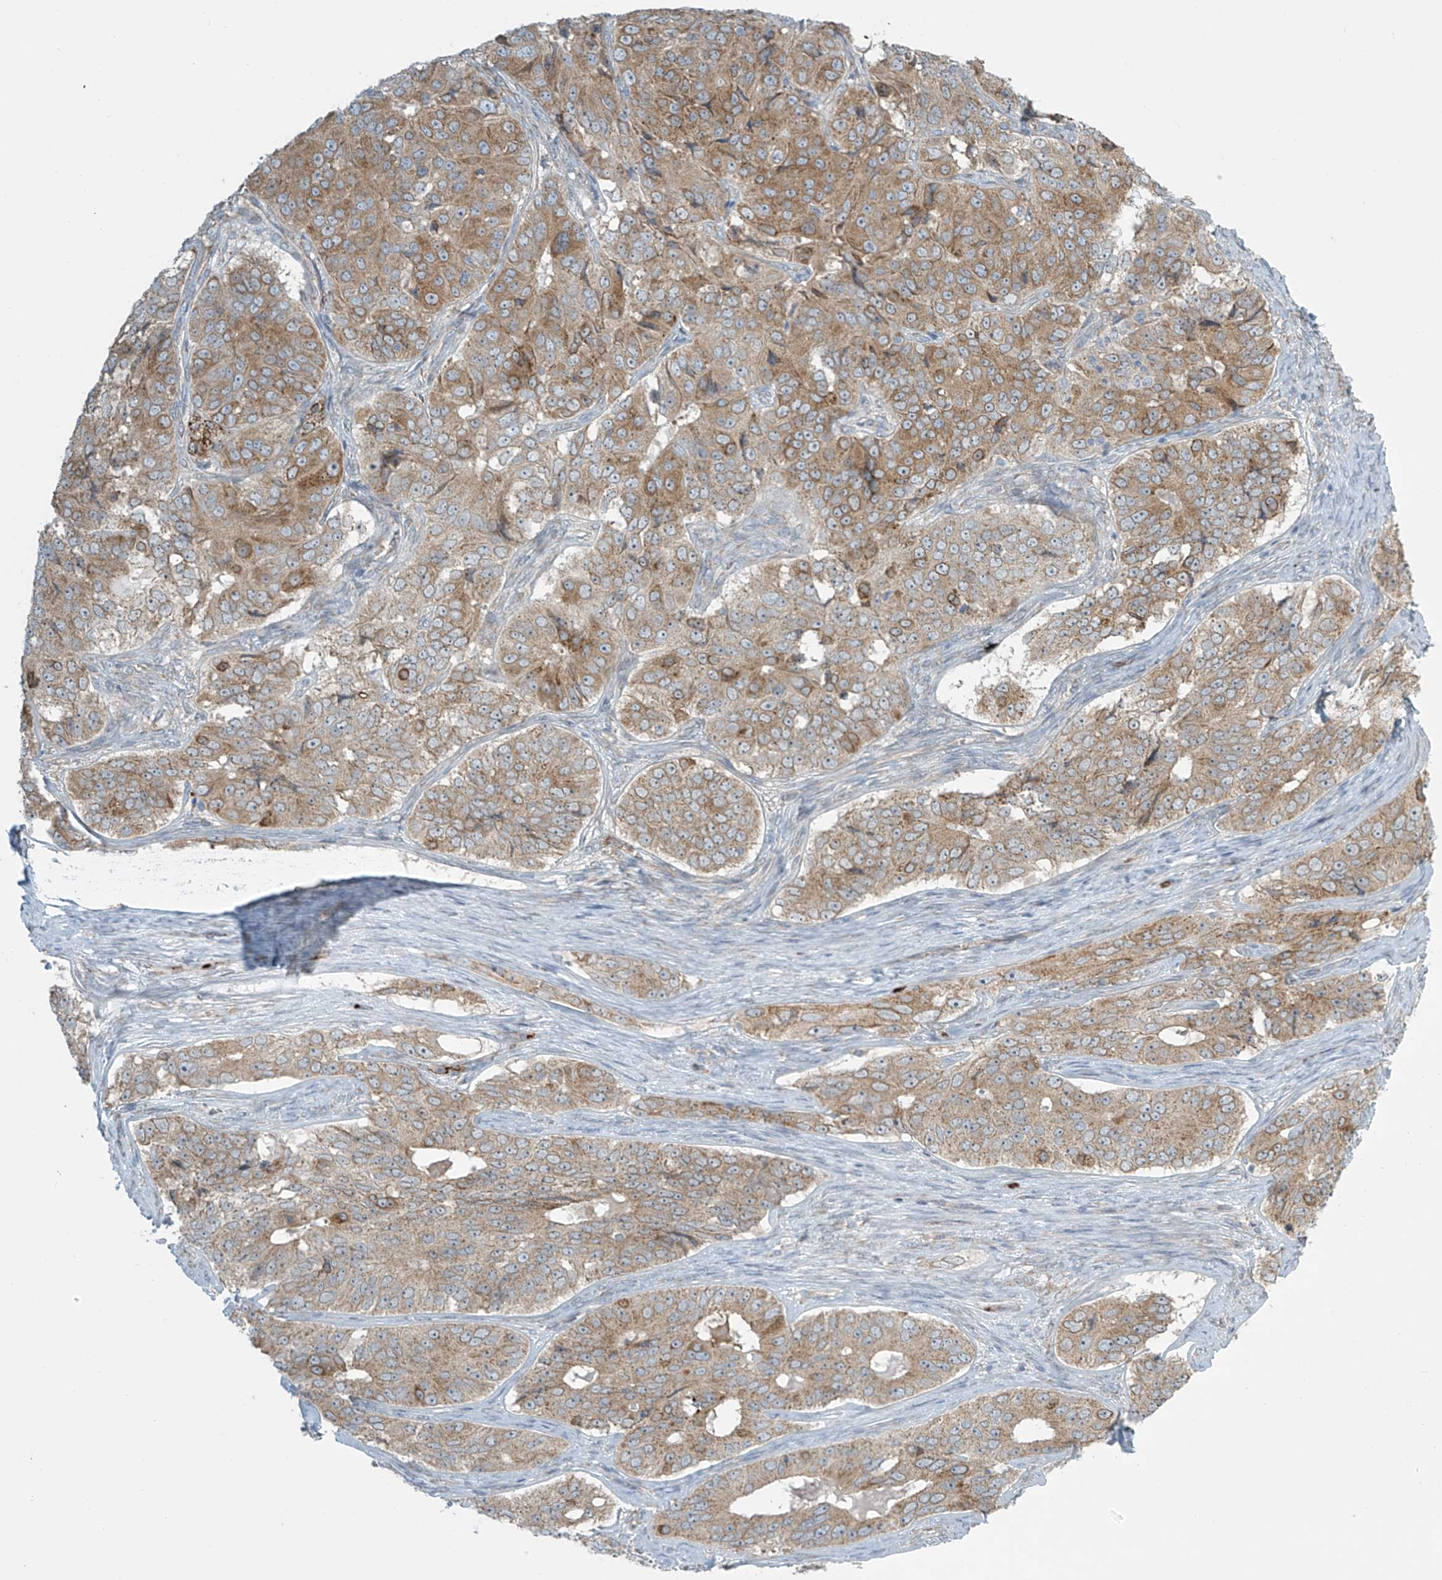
{"staining": {"intensity": "moderate", "quantity": ">75%", "location": "cytoplasmic/membranous"}, "tissue": "ovarian cancer", "cell_type": "Tumor cells", "image_type": "cancer", "snomed": [{"axis": "morphology", "description": "Carcinoma, endometroid"}, {"axis": "topography", "description": "Ovary"}], "caption": "There is medium levels of moderate cytoplasmic/membranous staining in tumor cells of endometroid carcinoma (ovarian), as demonstrated by immunohistochemical staining (brown color).", "gene": "LZTS3", "patient": {"sex": "female", "age": 51}}